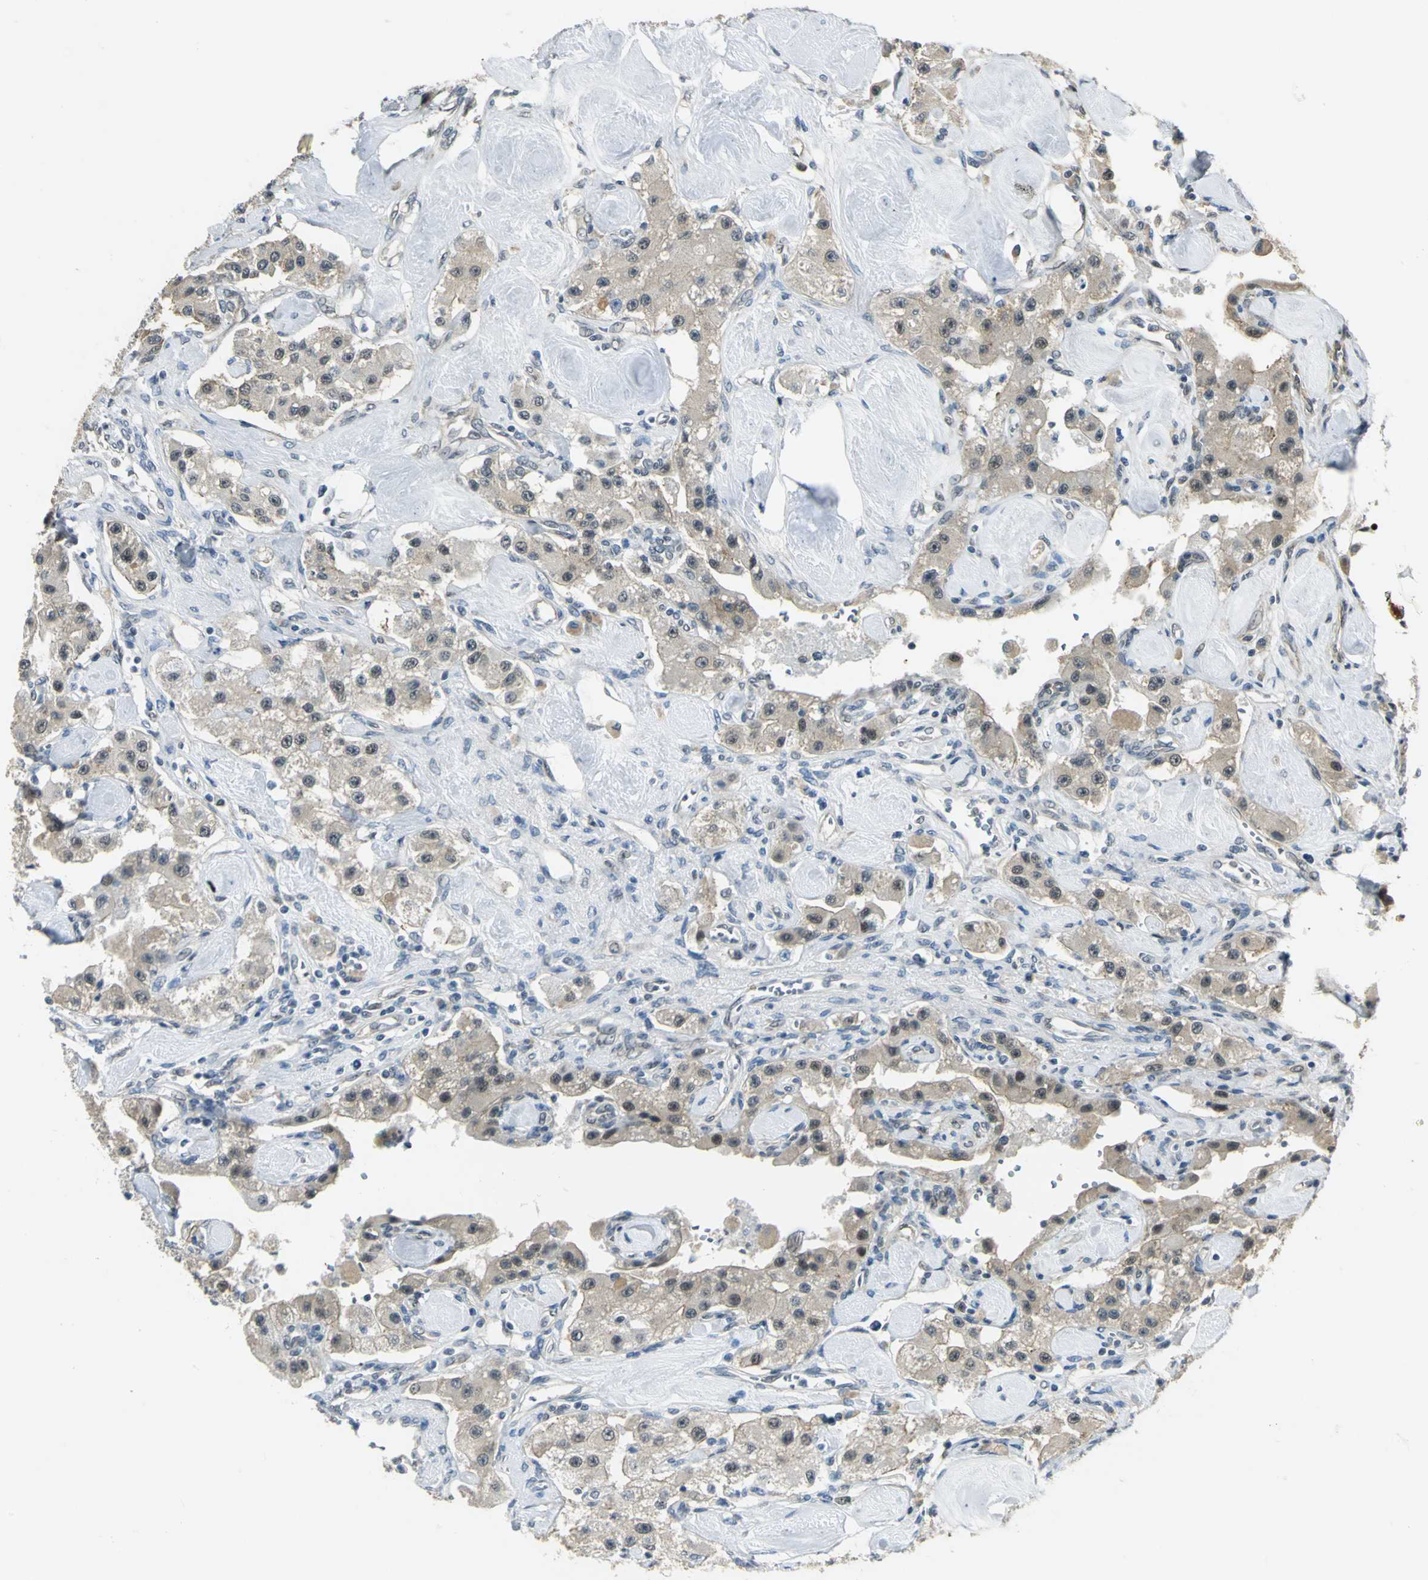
{"staining": {"intensity": "weak", "quantity": "25%-75%", "location": "cytoplasmic/membranous,nuclear"}, "tissue": "carcinoid", "cell_type": "Tumor cells", "image_type": "cancer", "snomed": [{"axis": "morphology", "description": "Carcinoid, malignant, NOS"}, {"axis": "topography", "description": "Pancreas"}], "caption": "High-magnification brightfield microscopy of carcinoid (malignant) stained with DAB (3,3'-diaminobenzidine) (brown) and counterstained with hematoxylin (blue). tumor cells exhibit weak cytoplasmic/membranous and nuclear staining is appreciated in about25%-75% of cells. (brown staining indicates protein expression, while blue staining denotes nuclei).", "gene": "DDX5", "patient": {"sex": "male", "age": 41}}